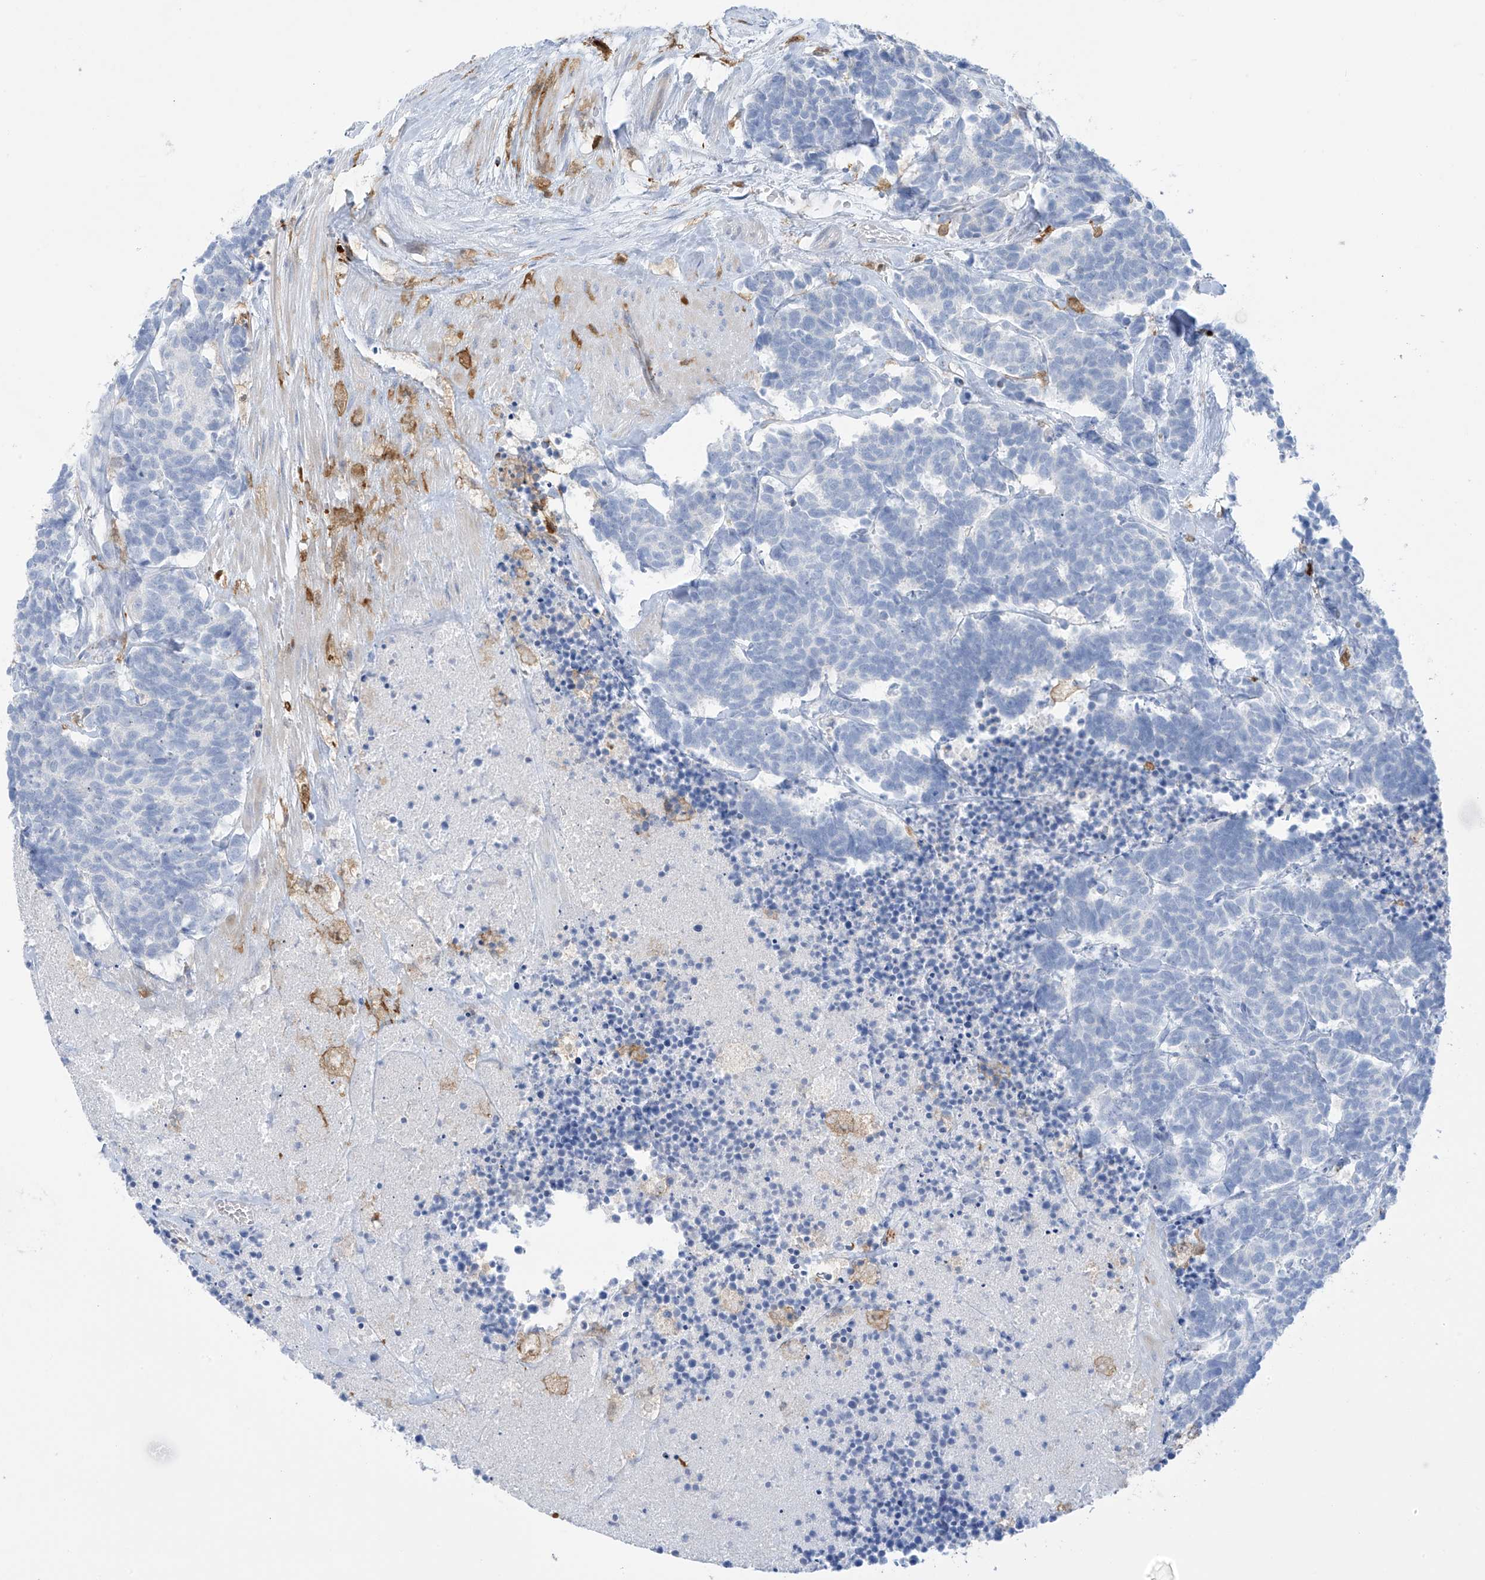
{"staining": {"intensity": "negative", "quantity": "none", "location": "none"}, "tissue": "carcinoid", "cell_type": "Tumor cells", "image_type": "cancer", "snomed": [{"axis": "morphology", "description": "Carcinoma, NOS"}, {"axis": "morphology", "description": "Carcinoid, malignant, NOS"}, {"axis": "topography", "description": "Urinary bladder"}], "caption": "Protein analysis of carcinoid exhibits no significant positivity in tumor cells.", "gene": "TRMT2B", "patient": {"sex": "male", "age": 57}}